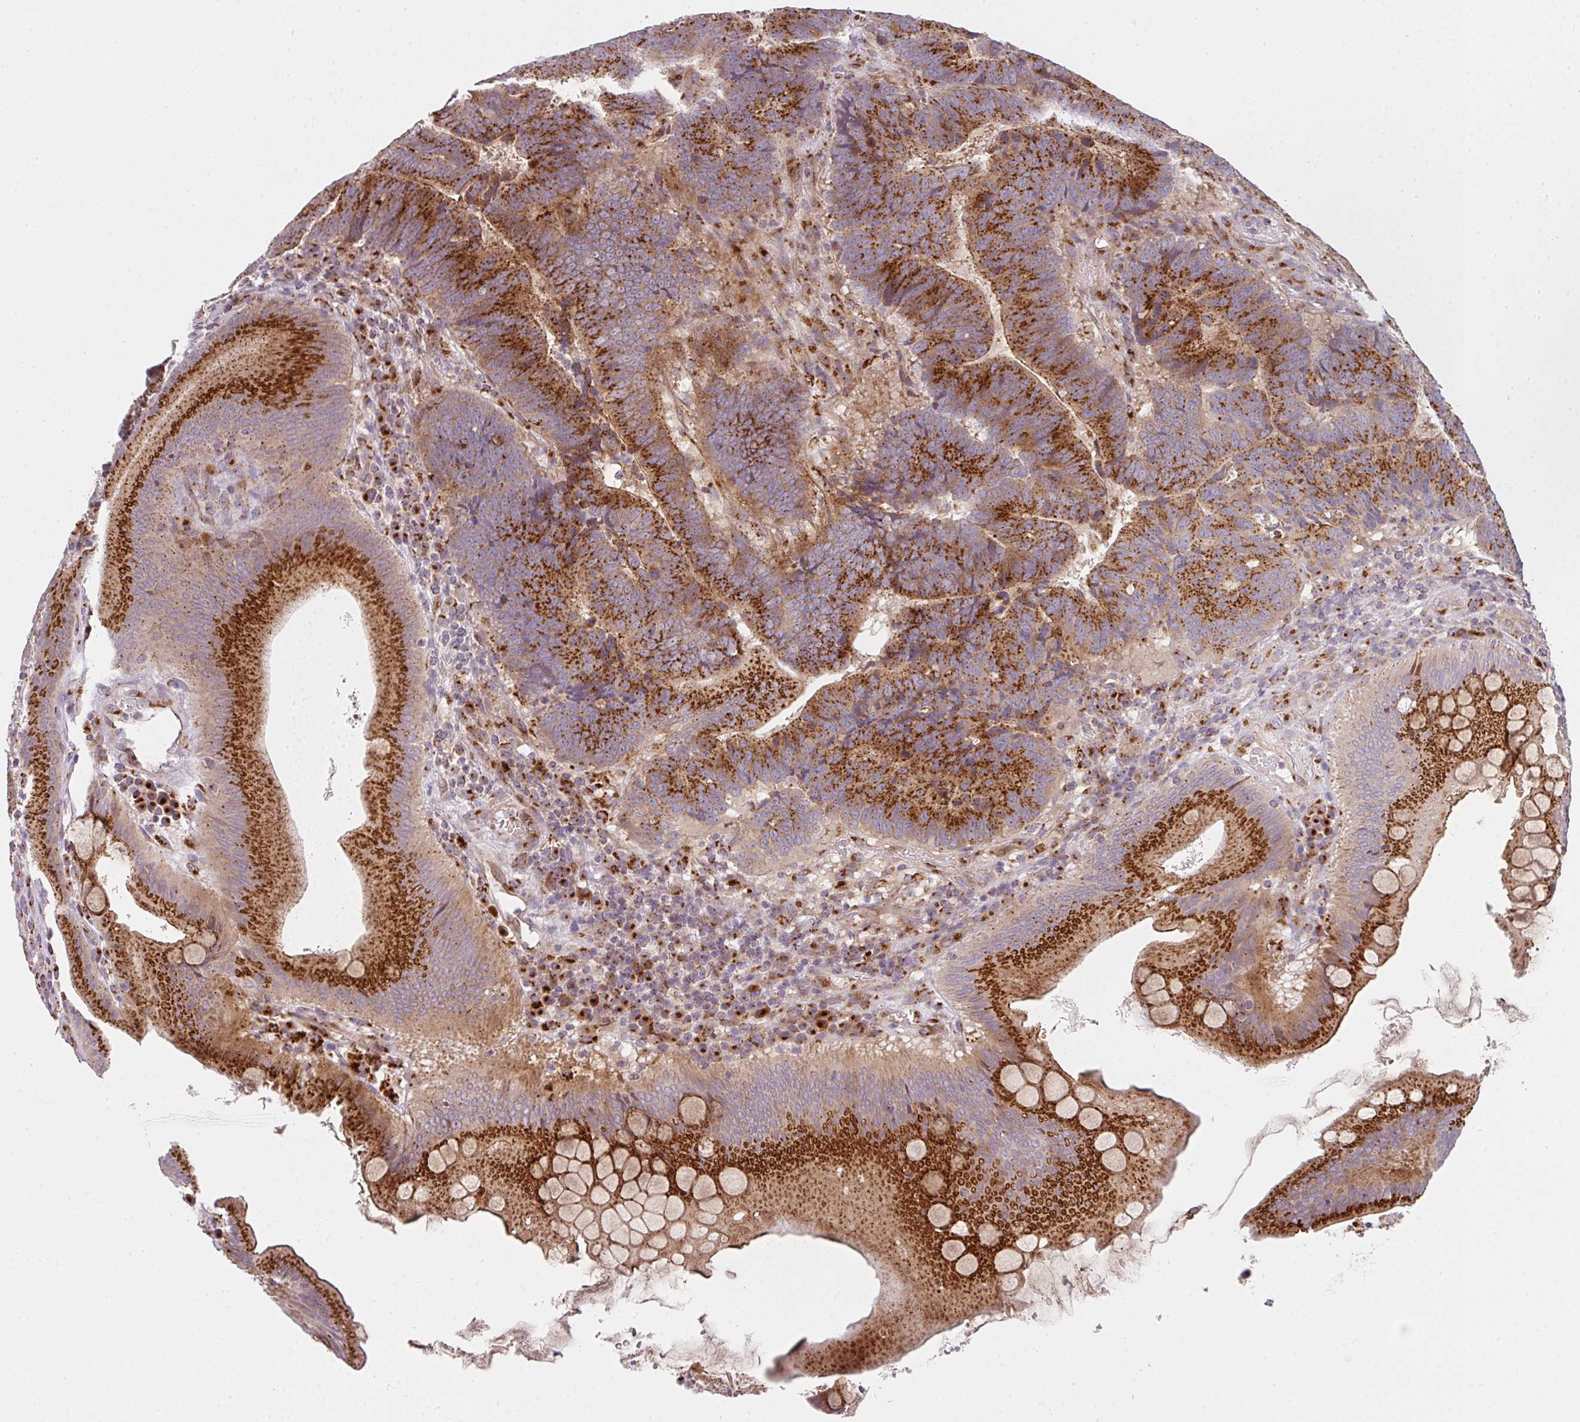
{"staining": {"intensity": "strong", "quantity": ">75%", "location": "cytoplasmic/membranous"}, "tissue": "colorectal cancer", "cell_type": "Tumor cells", "image_type": "cancer", "snomed": [{"axis": "morphology", "description": "Adenocarcinoma, NOS"}, {"axis": "topography", "description": "Colon"}], "caption": "Immunohistochemistry of human colorectal cancer (adenocarcinoma) displays high levels of strong cytoplasmic/membranous expression in about >75% of tumor cells.", "gene": "GVQW3", "patient": {"sex": "male", "age": 62}}